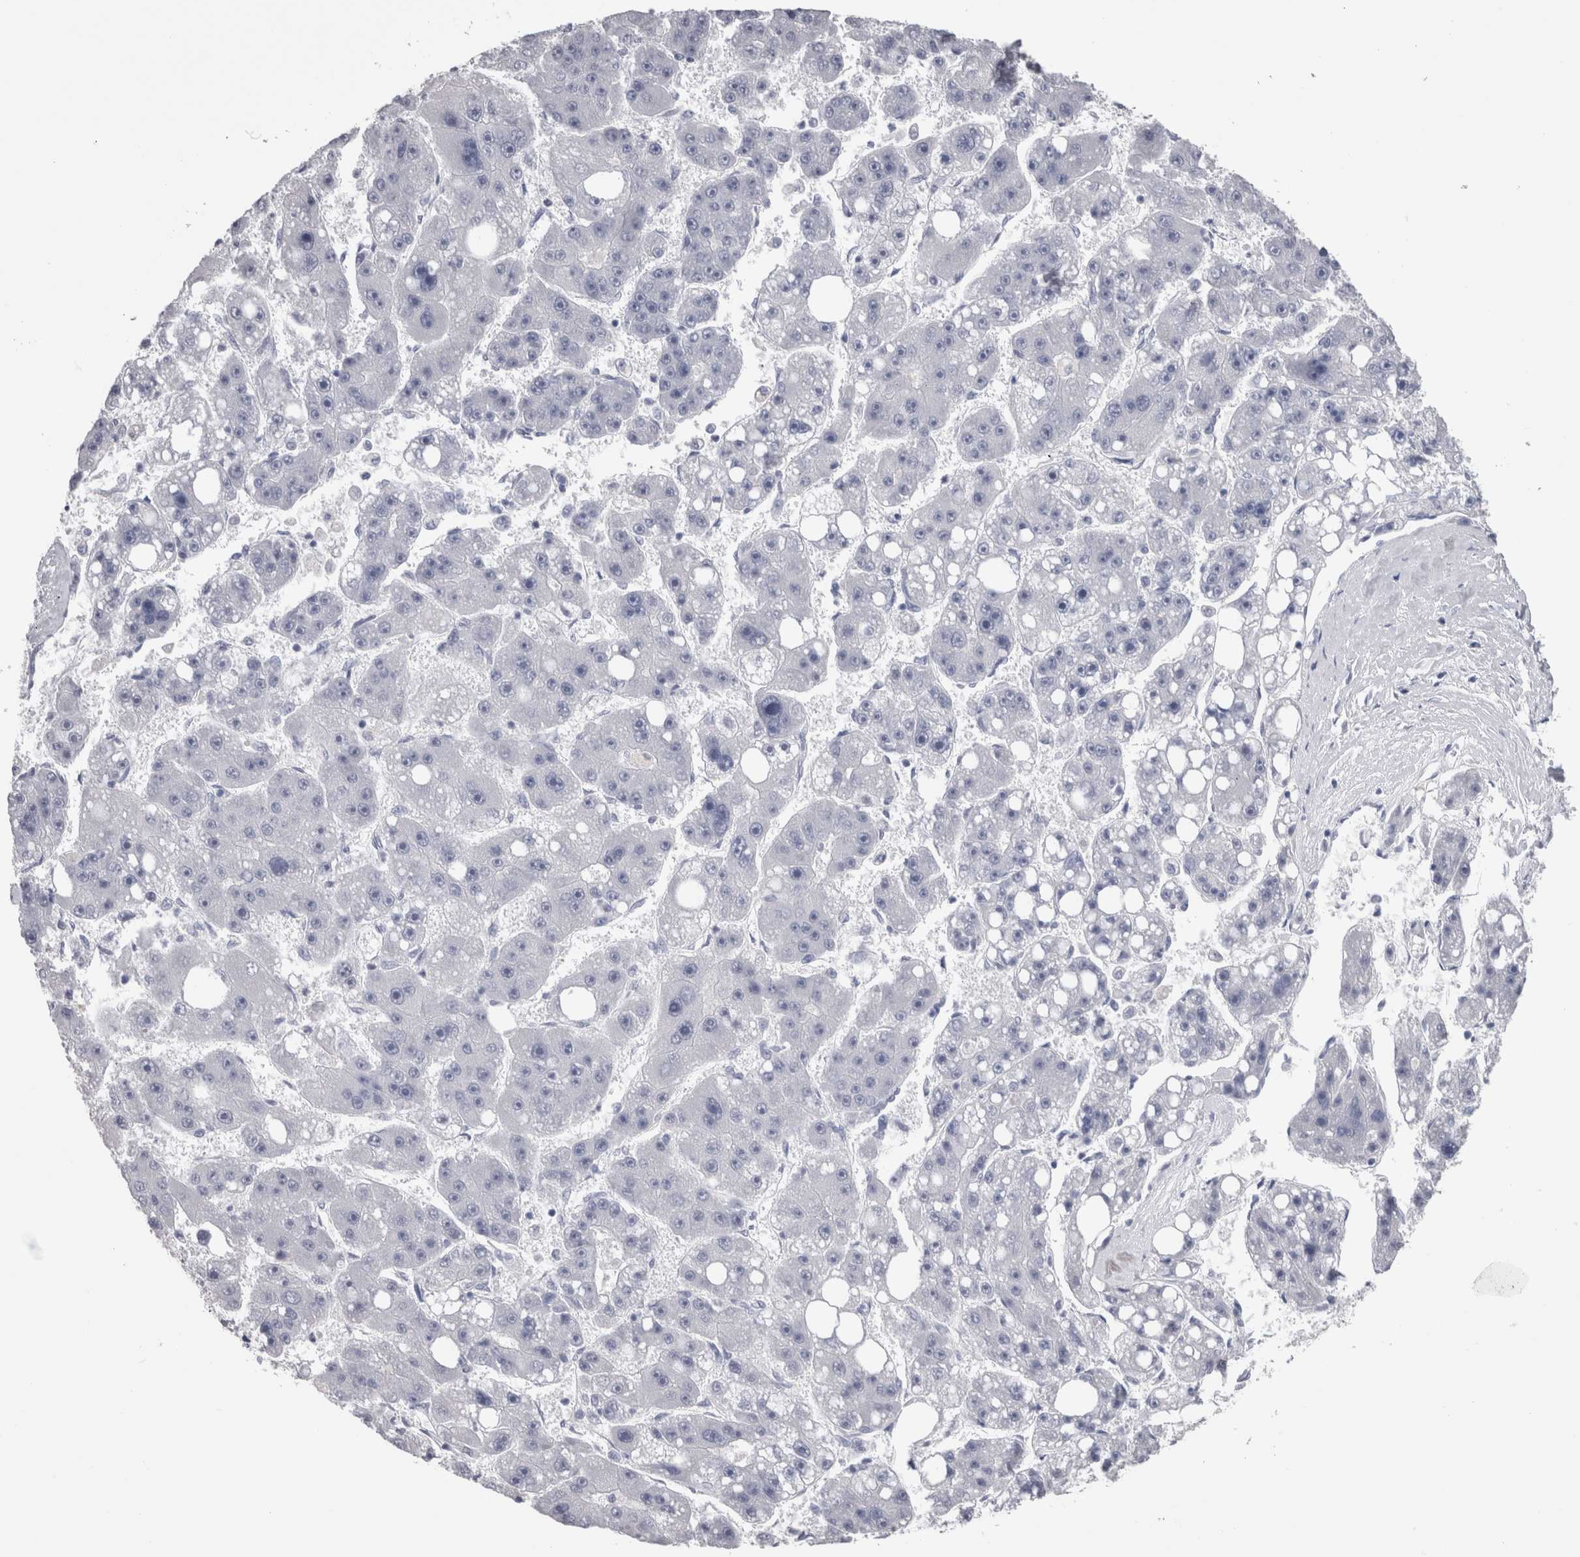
{"staining": {"intensity": "negative", "quantity": "none", "location": "none"}, "tissue": "liver cancer", "cell_type": "Tumor cells", "image_type": "cancer", "snomed": [{"axis": "morphology", "description": "Carcinoma, Hepatocellular, NOS"}, {"axis": "topography", "description": "Liver"}], "caption": "Immunohistochemistry (IHC) histopathology image of liver cancer stained for a protein (brown), which shows no staining in tumor cells.", "gene": "CA8", "patient": {"sex": "female", "age": 61}}